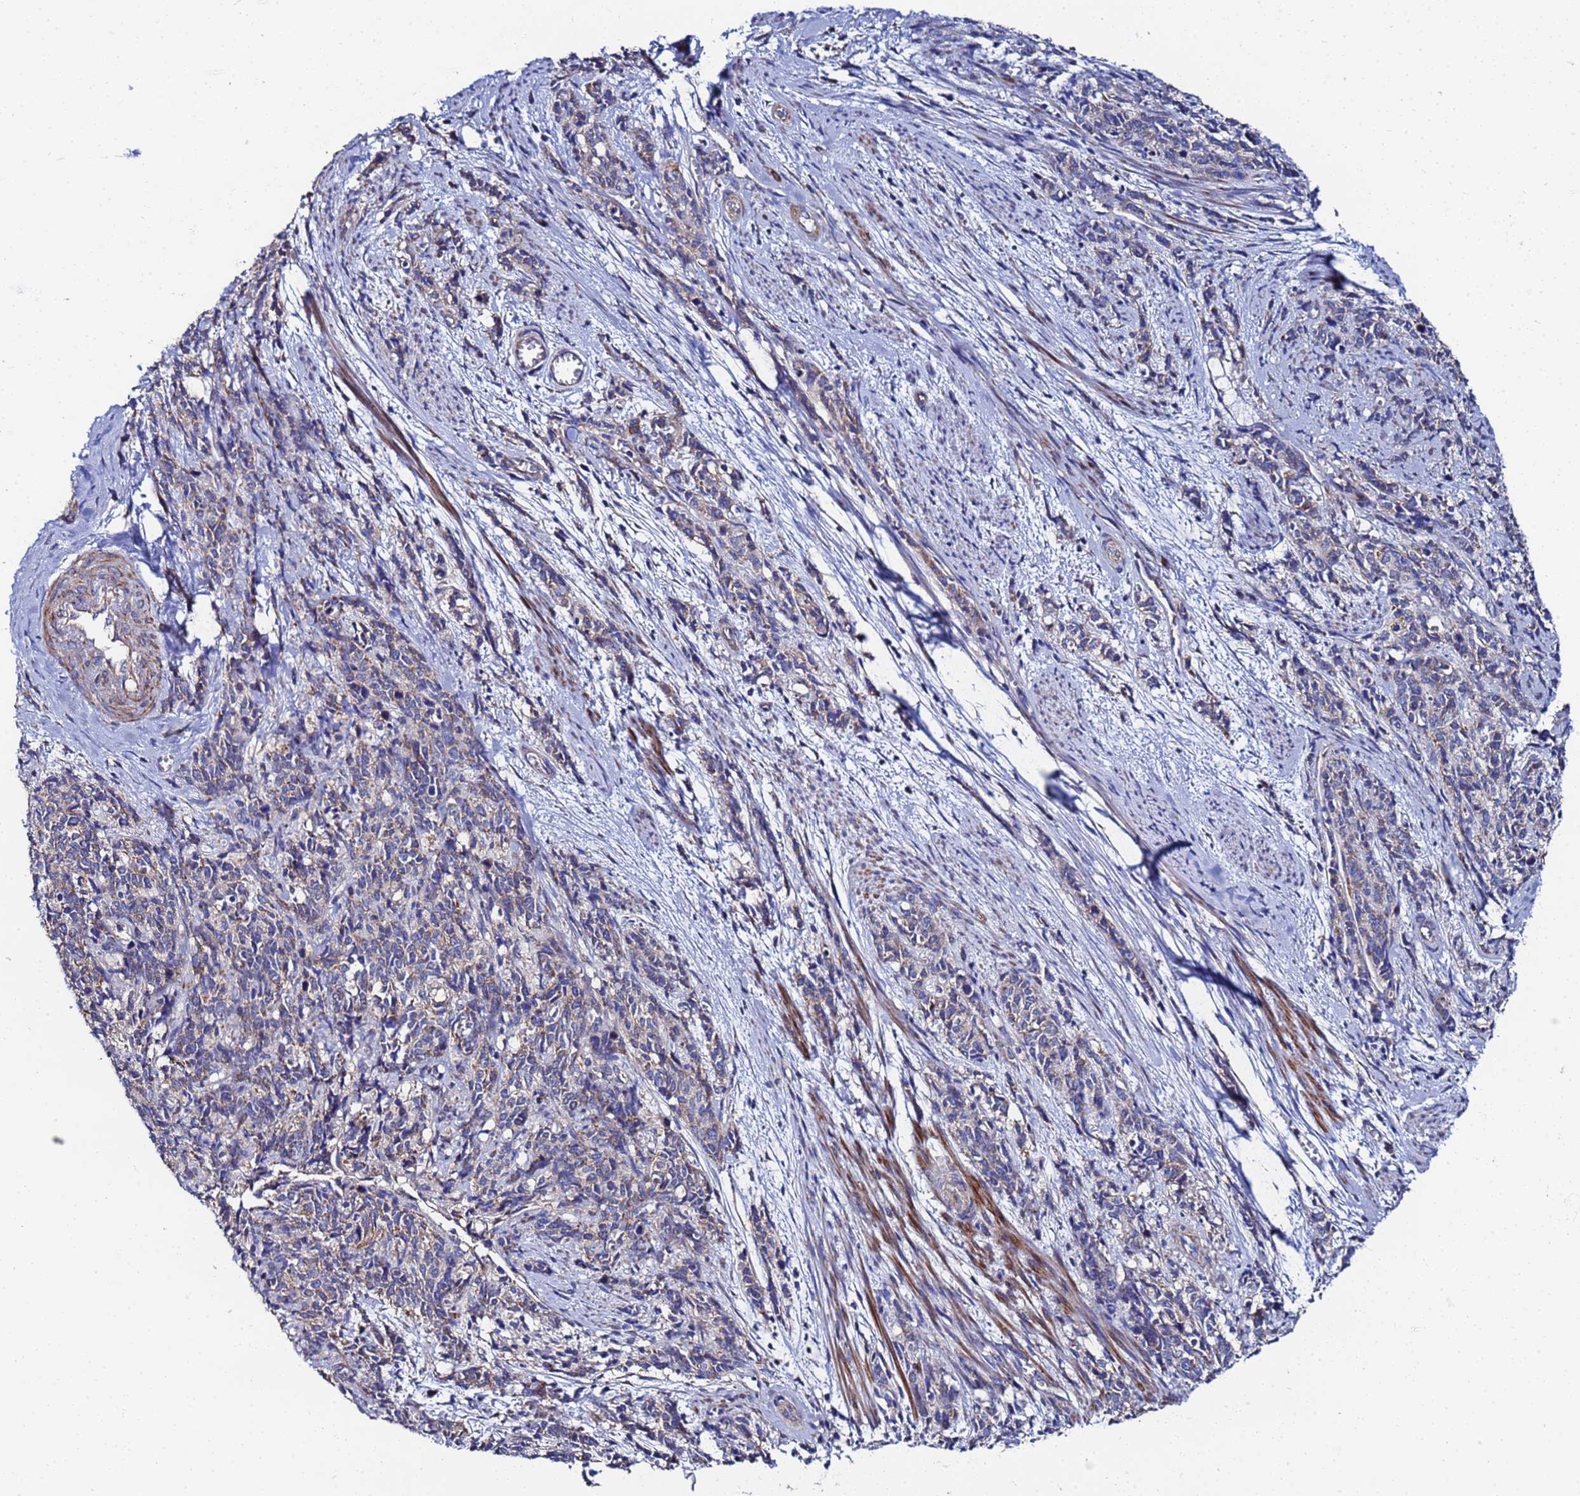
{"staining": {"intensity": "weak", "quantity": ">75%", "location": "cytoplasmic/membranous"}, "tissue": "cervical cancer", "cell_type": "Tumor cells", "image_type": "cancer", "snomed": [{"axis": "morphology", "description": "Squamous cell carcinoma, NOS"}, {"axis": "topography", "description": "Cervix"}], "caption": "Cervical cancer tissue exhibits weak cytoplasmic/membranous positivity in approximately >75% of tumor cells The staining is performed using DAB (3,3'-diaminobenzidine) brown chromogen to label protein expression. The nuclei are counter-stained blue using hematoxylin.", "gene": "FAHD2A", "patient": {"sex": "female", "age": 60}}